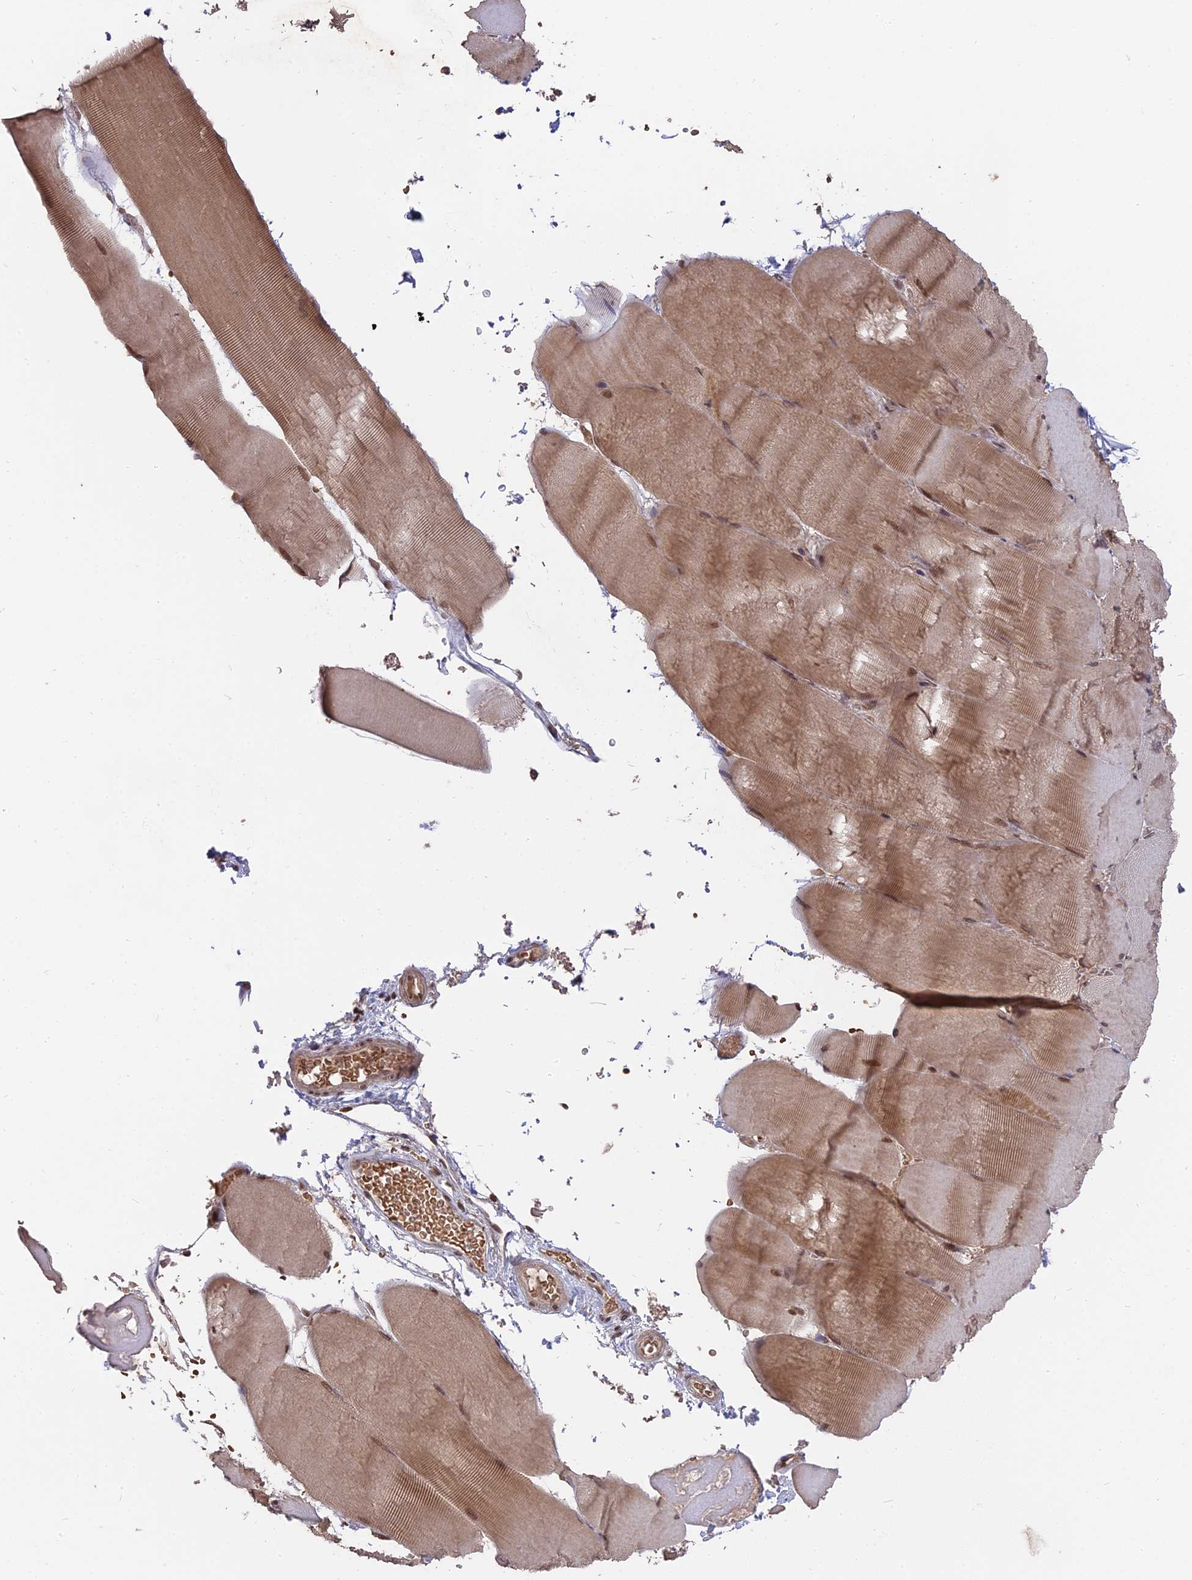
{"staining": {"intensity": "moderate", "quantity": "25%-75%", "location": "cytoplasmic/membranous,nuclear"}, "tissue": "skeletal muscle", "cell_type": "Myocytes", "image_type": "normal", "snomed": [{"axis": "morphology", "description": "Normal tissue, NOS"}, {"axis": "topography", "description": "Skeletal muscle"}, {"axis": "topography", "description": "Head-Neck"}], "caption": "Immunohistochemistry (IHC) of unremarkable human skeletal muscle reveals medium levels of moderate cytoplasmic/membranous,nuclear expression in approximately 25%-75% of myocytes. (DAB IHC, brown staining for protein, blue staining for nuclei).", "gene": "NR1H3", "patient": {"sex": "male", "age": 66}}